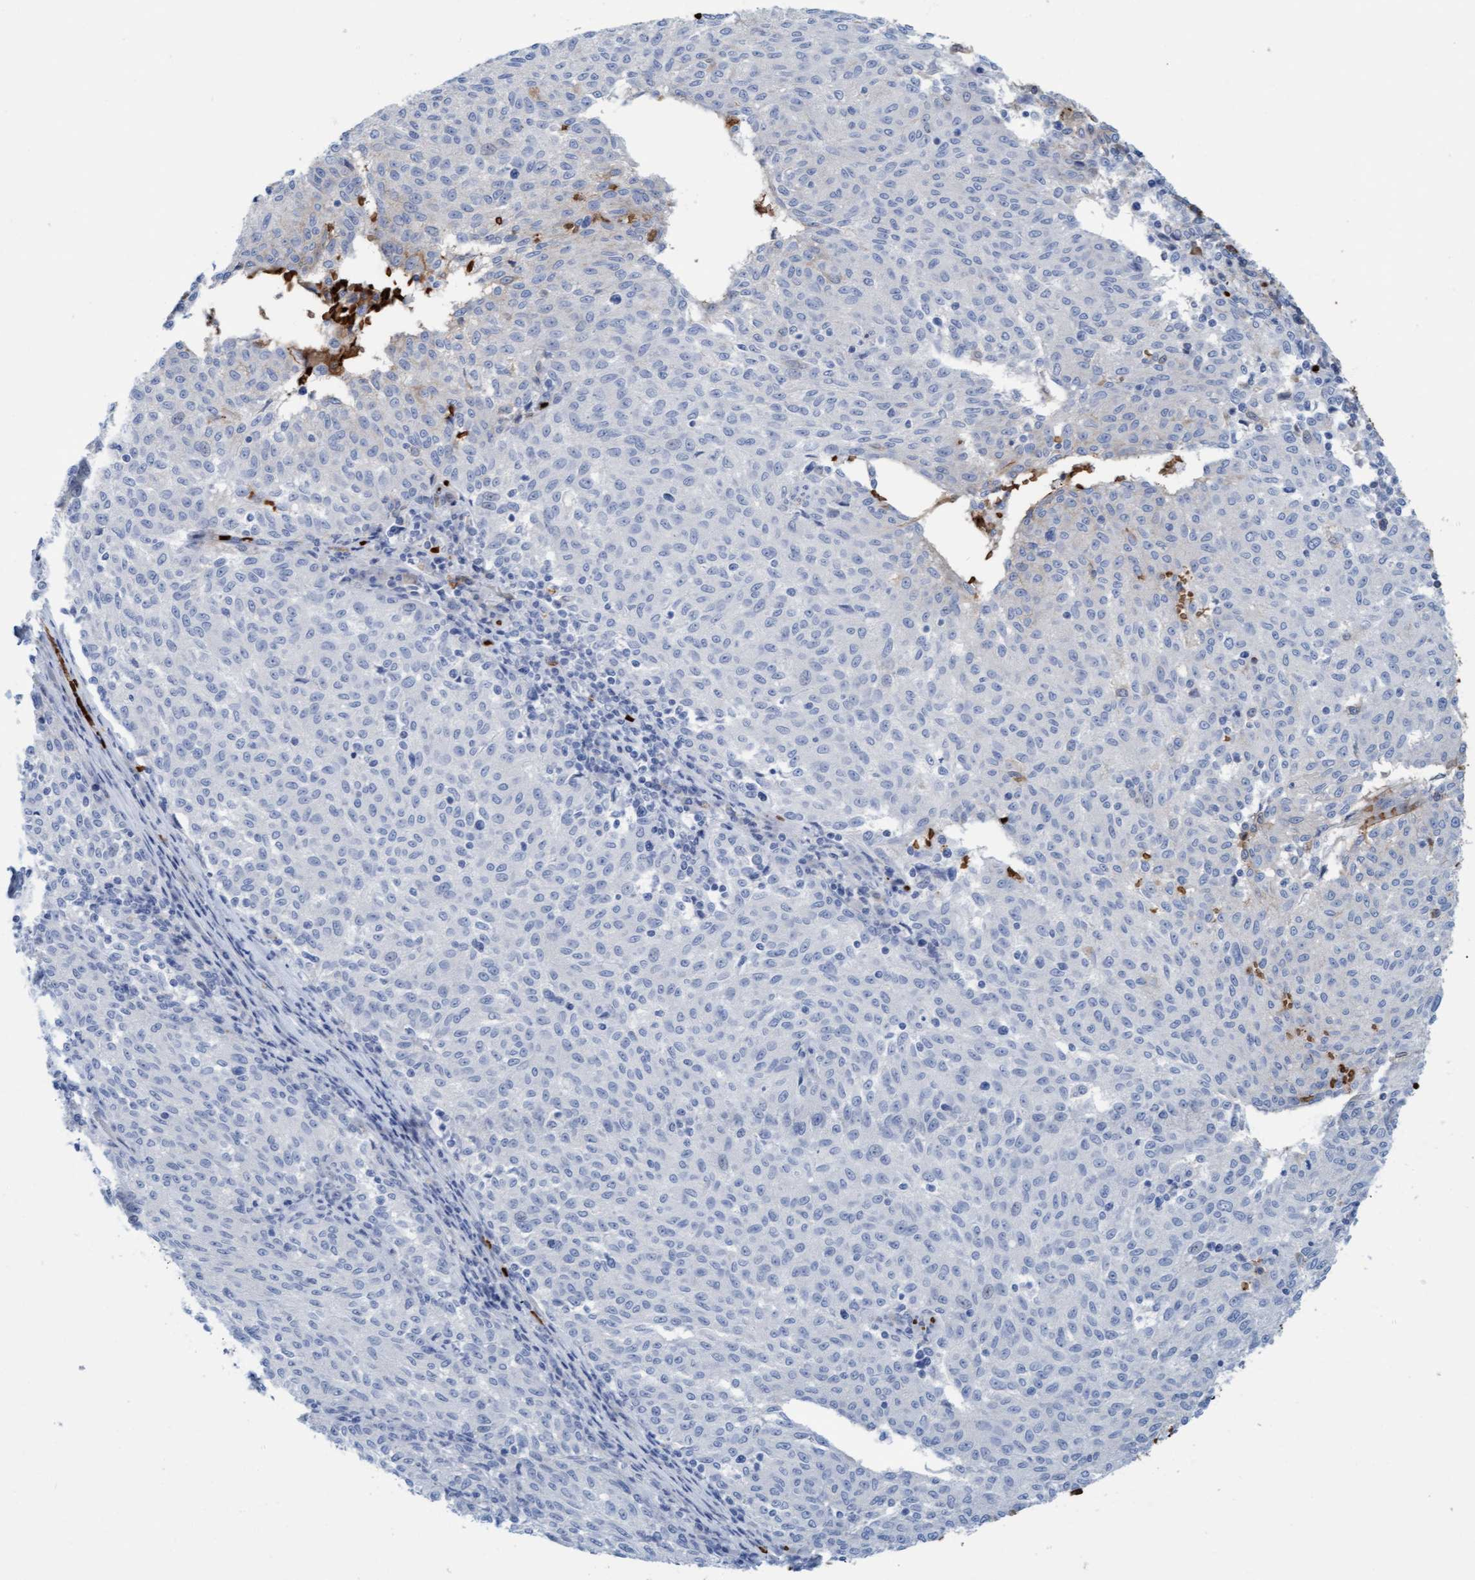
{"staining": {"intensity": "negative", "quantity": "none", "location": "none"}, "tissue": "melanoma", "cell_type": "Tumor cells", "image_type": "cancer", "snomed": [{"axis": "morphology", "description": "Malignant melanoma, NOS"}, {"axis": "topography", "description": "Skin"}], "caption": "Tumor cells are negative for brown protein staining in melanoma.", "gene": "P2RX5", "patient": {"sex": "female", "age": 72}}